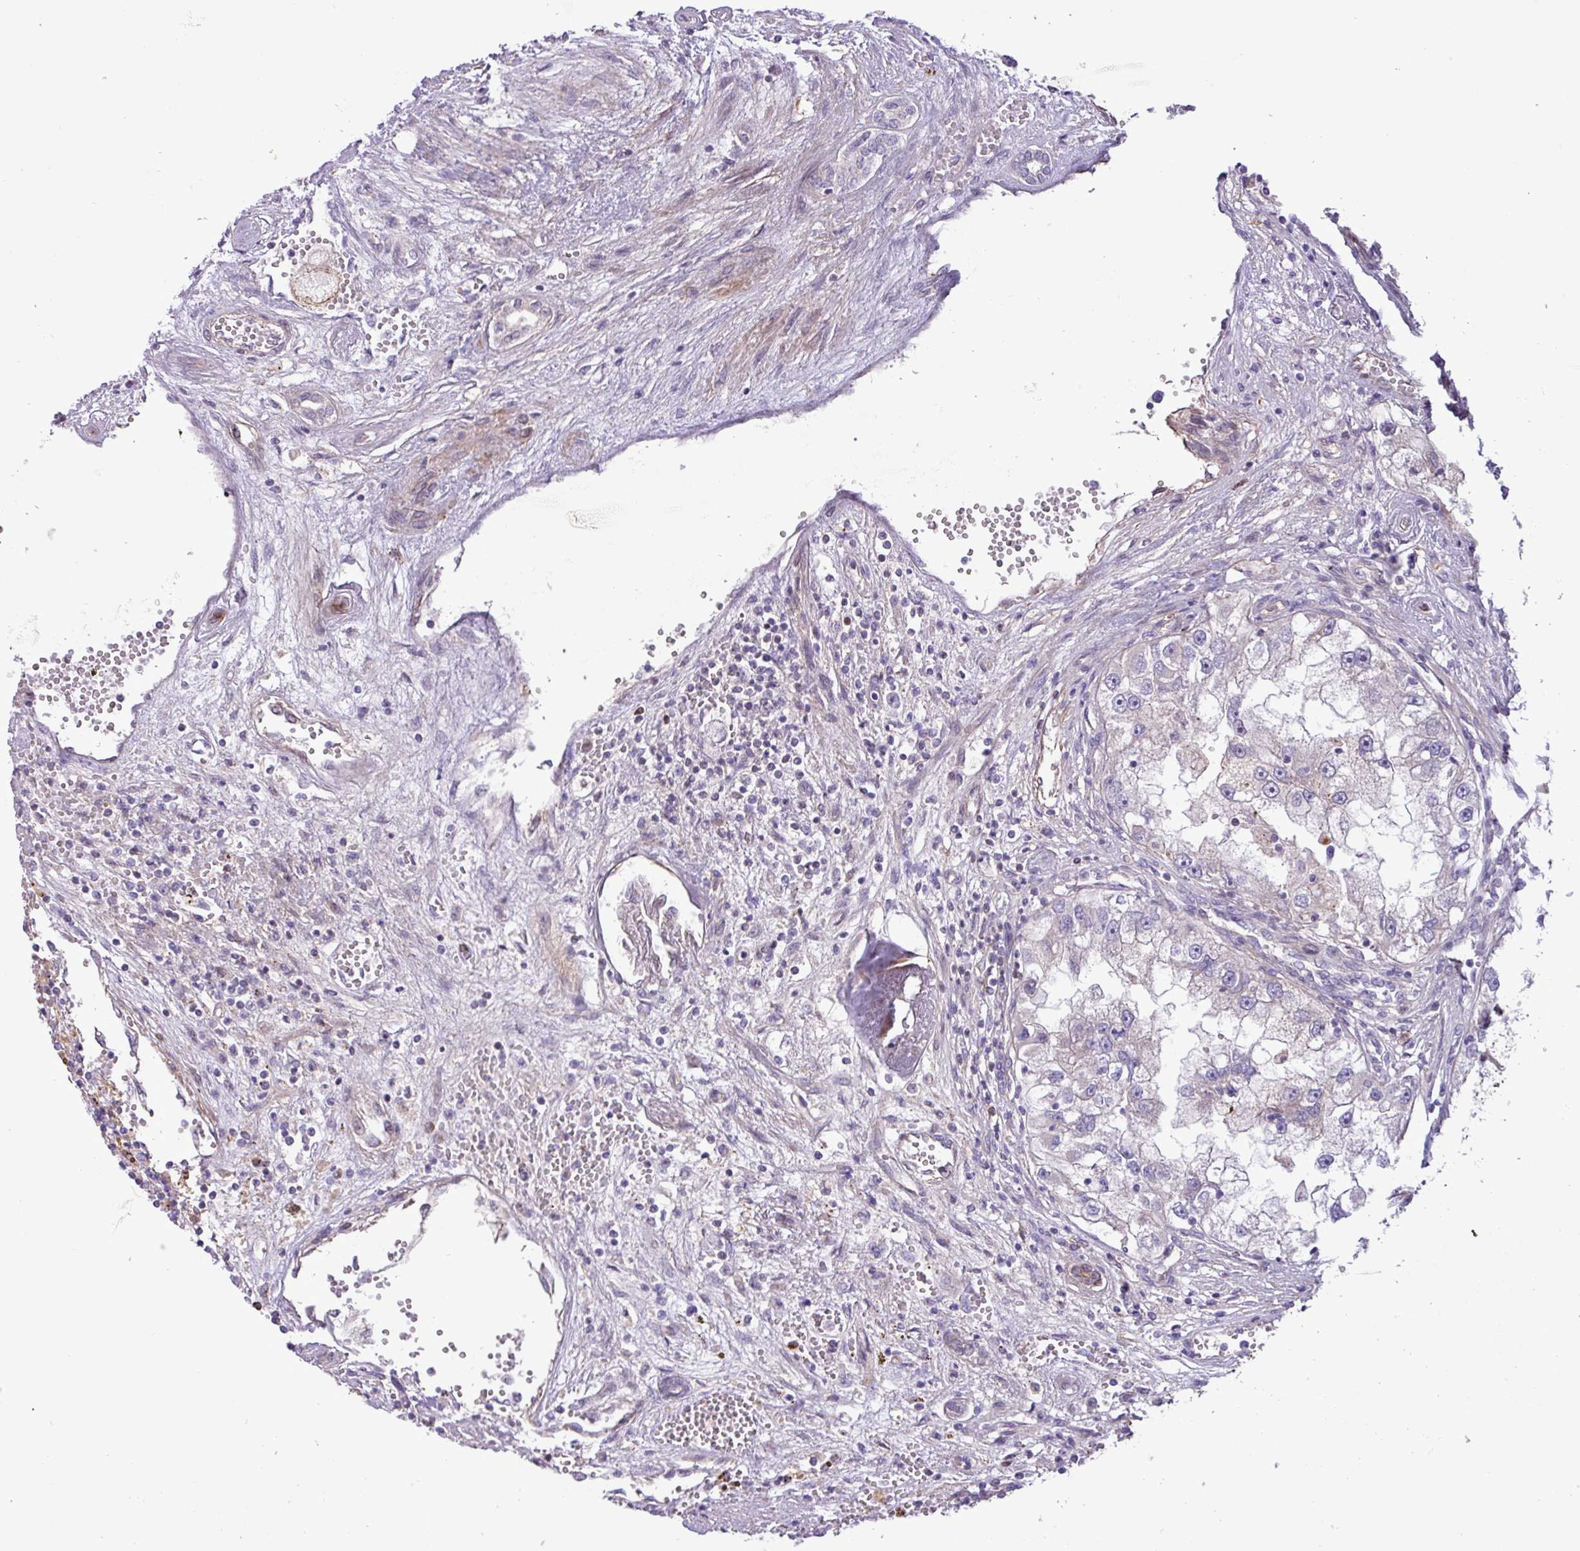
{"staining": {"intensity": "negative", "quantity": "none", "location": "none"}, "tissue": "renal cancer", "cell_type": "Tumor cells", "image_type": "cancer", "snomed": [{"axis": "morphology", "description": "Adenocarcinoma, NOS"}, {"axis": "topography", "description": "Kidney"}], "caption": "Tumor cells show no significant protein staining in adenocarcinoma (renal). The staining was performed using DAB (3,3'-diaminobenzidine) to visualize the protein expression in brown, while the nuclei were stained in blue with hematoxylin (Magnification: 20x).", "gene": "CNTRL", "patient": {"sex": "male", "age": 63}}